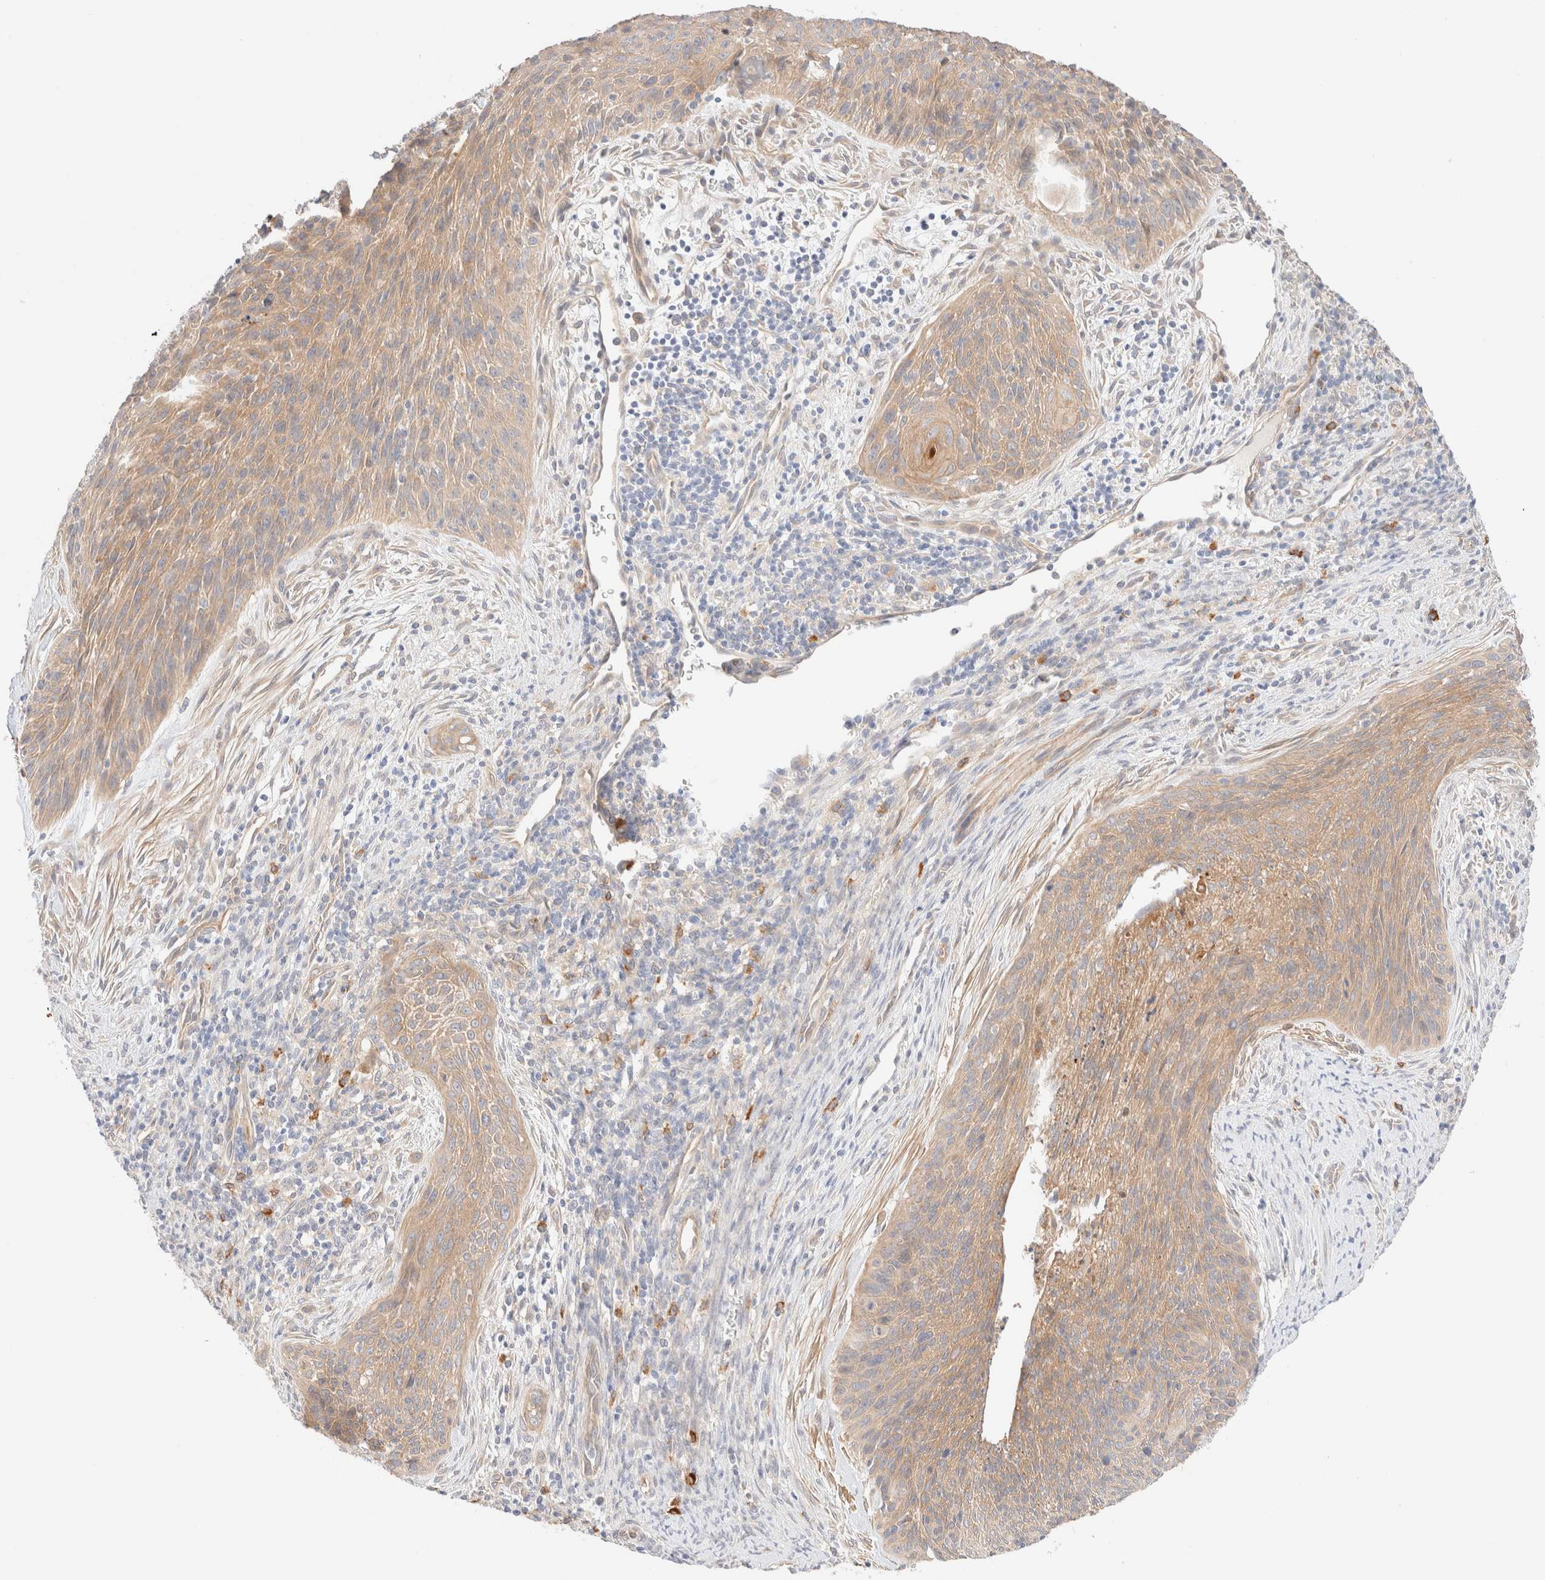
{"staining": {"intensity": "moderate", "quantity": ">75%", "location": "cytoplasmic/membranous"}, "tissue": "cervical cancer", "cell_type": "Tumor cells", "image_type": "cancer", "snomed": [{"axis": "morphology", "description": "Squamous cell carcinoma, NOS"}, {"axis": "topography", "description": "Cervix"}], "caption": "Immunohistochemical staining of cervical cancer demonstrates moderate cytoplasmic/membranous protein staining in approximately >75% of tumor cells.", "gene": "NIBAN2", "patient": {"sex": "female", "age": 55}}